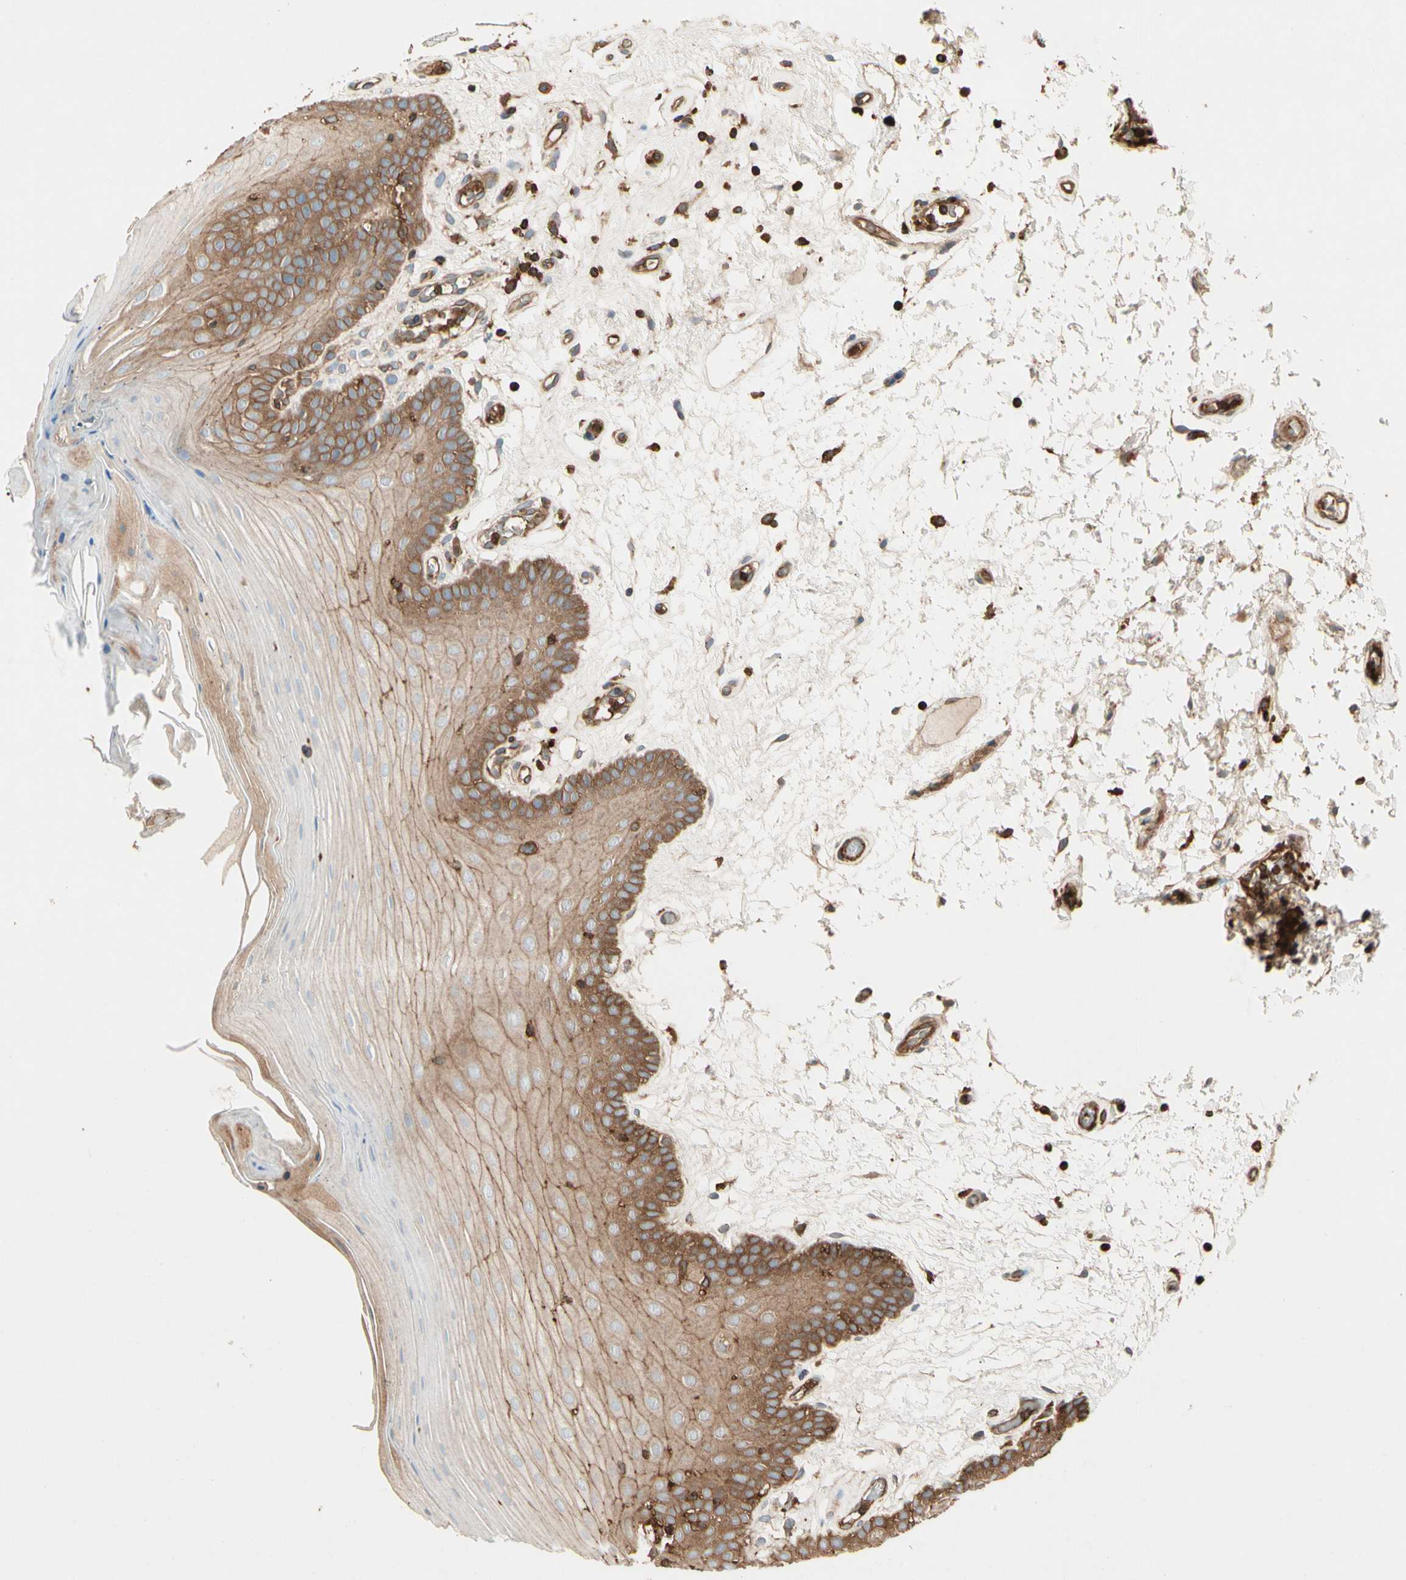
{"staining": {"intensity": "strong", "quantity": "25%-75%", "location": "cytoplasmic/membranous"}, "tissue": "oral mucosa", "cell_type": "Squamous epithelial cells", "image_type": "normal", "snomed": [{"axis": "morphology", "description": "Normal tissue, NOS"}, {"axis": "morphology", "description": "Squamous cell carcinoma, NOS"}, {"axis": "topography", "description": "Skeletal muscle"}, {"axis": "topography", "description": "Oral tissue"}, {"axis": "topography", "description": "Head-Neck"}], "caption": "Immunohistochemistry (IHC) histopathology image of unremarkable human oral mucosa stained for a protein (brown), which reveals high levels of strong cytoplasmic/membranous positivity in about 25%-75% of squamous epithelial cells.", "gene": "ARPC2", "patient": {"sex": "male", "age": 71}}